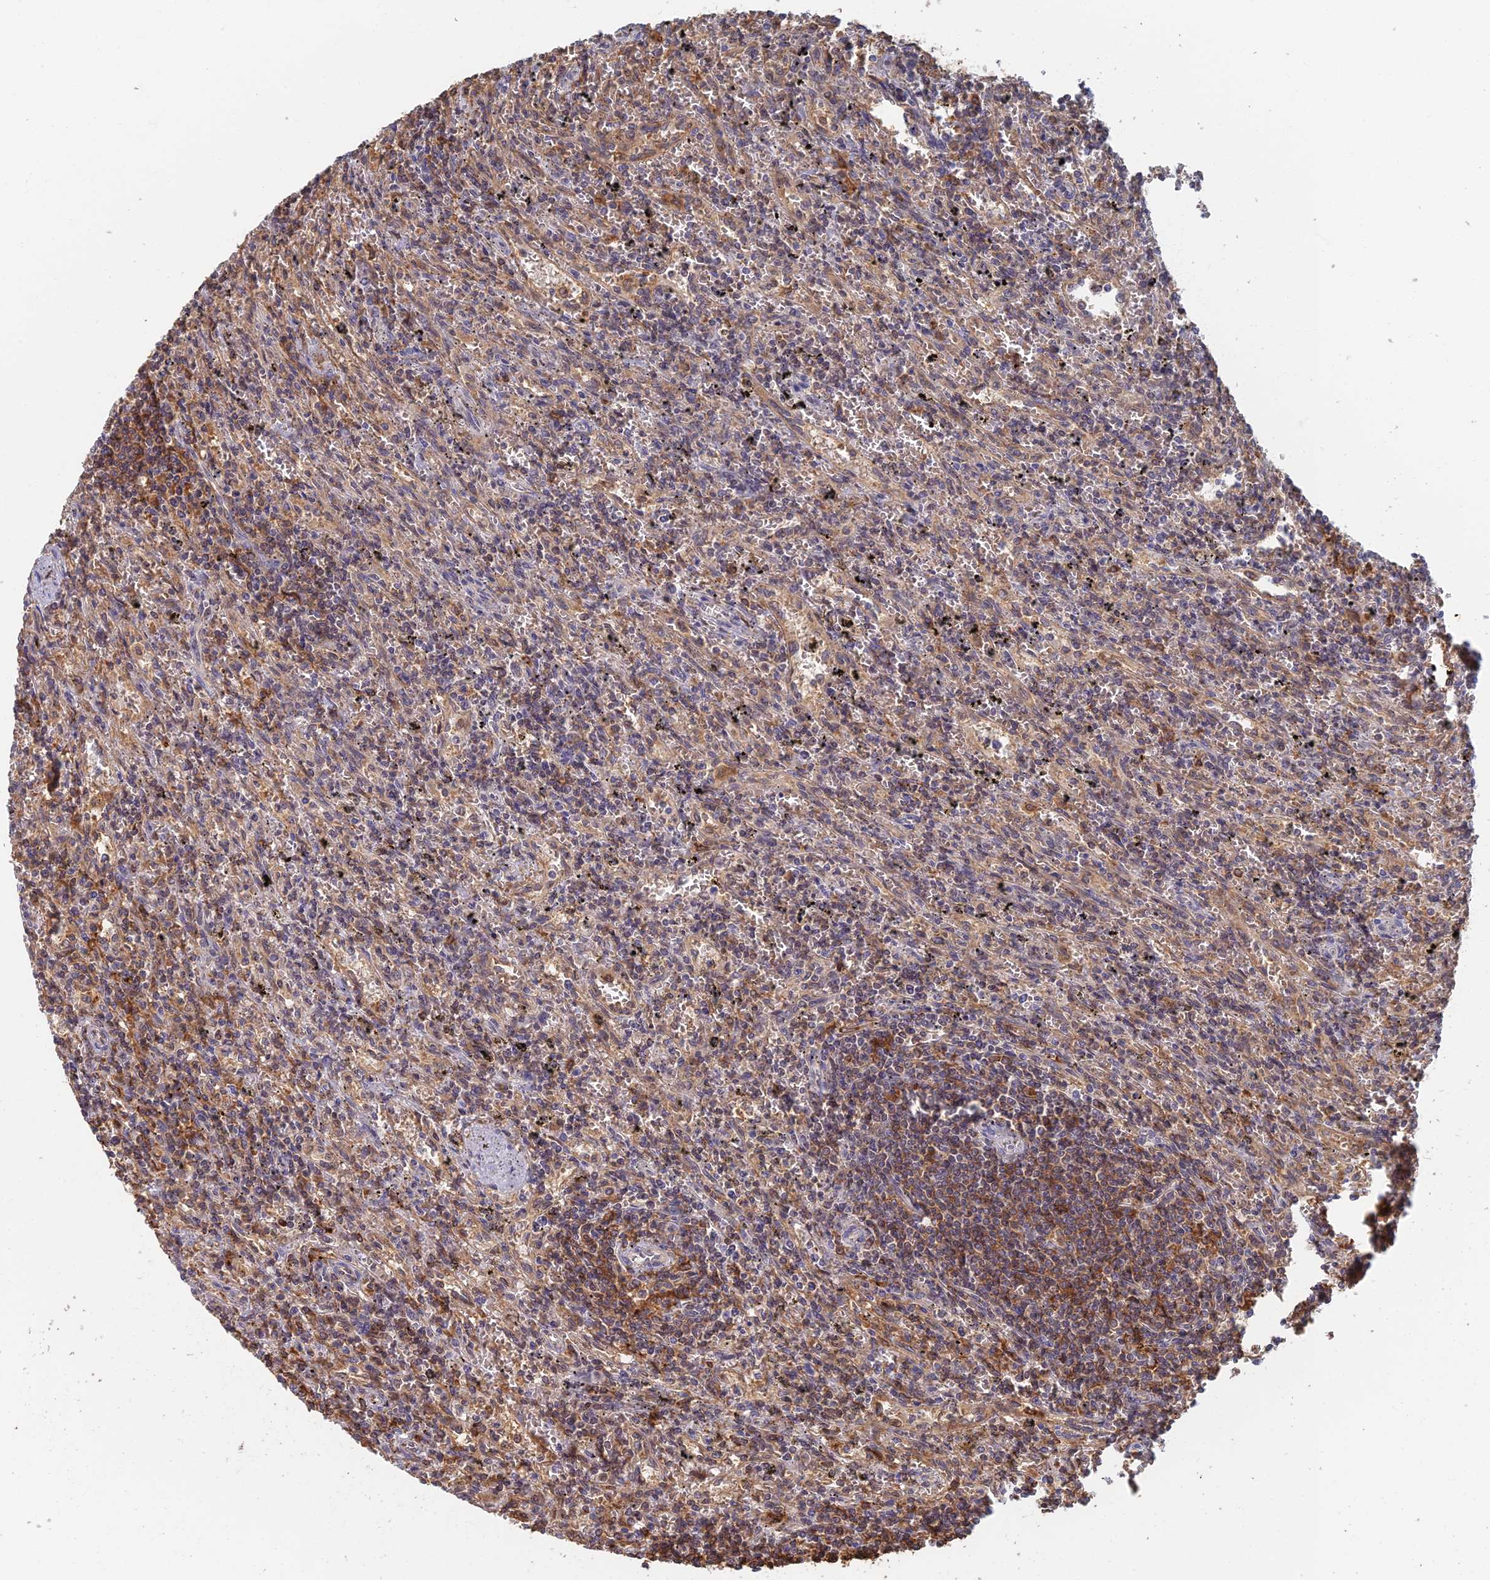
{"staining": {"intensity": "moderate", "quantity": "<25%", "location": "cytoplasmic/membranous"}, "tissue": "lymphoma", "cell_type": "Tumor cells", "image_type": "cancer", "snomed": [{"axis": "morphology", "description": "Malignant lymphoma, non-Hodgkin's type, Low grade"}, {"axis": "topography", "description": "Spleen"}], "caption": "Protein staining of lymphoma tissue reveals moderate cytoplasmic/membranous expression in approximately <25% of tumor cells.", "gene": "GPATCH1", "patient": {"sex": "male", "age": 76}}